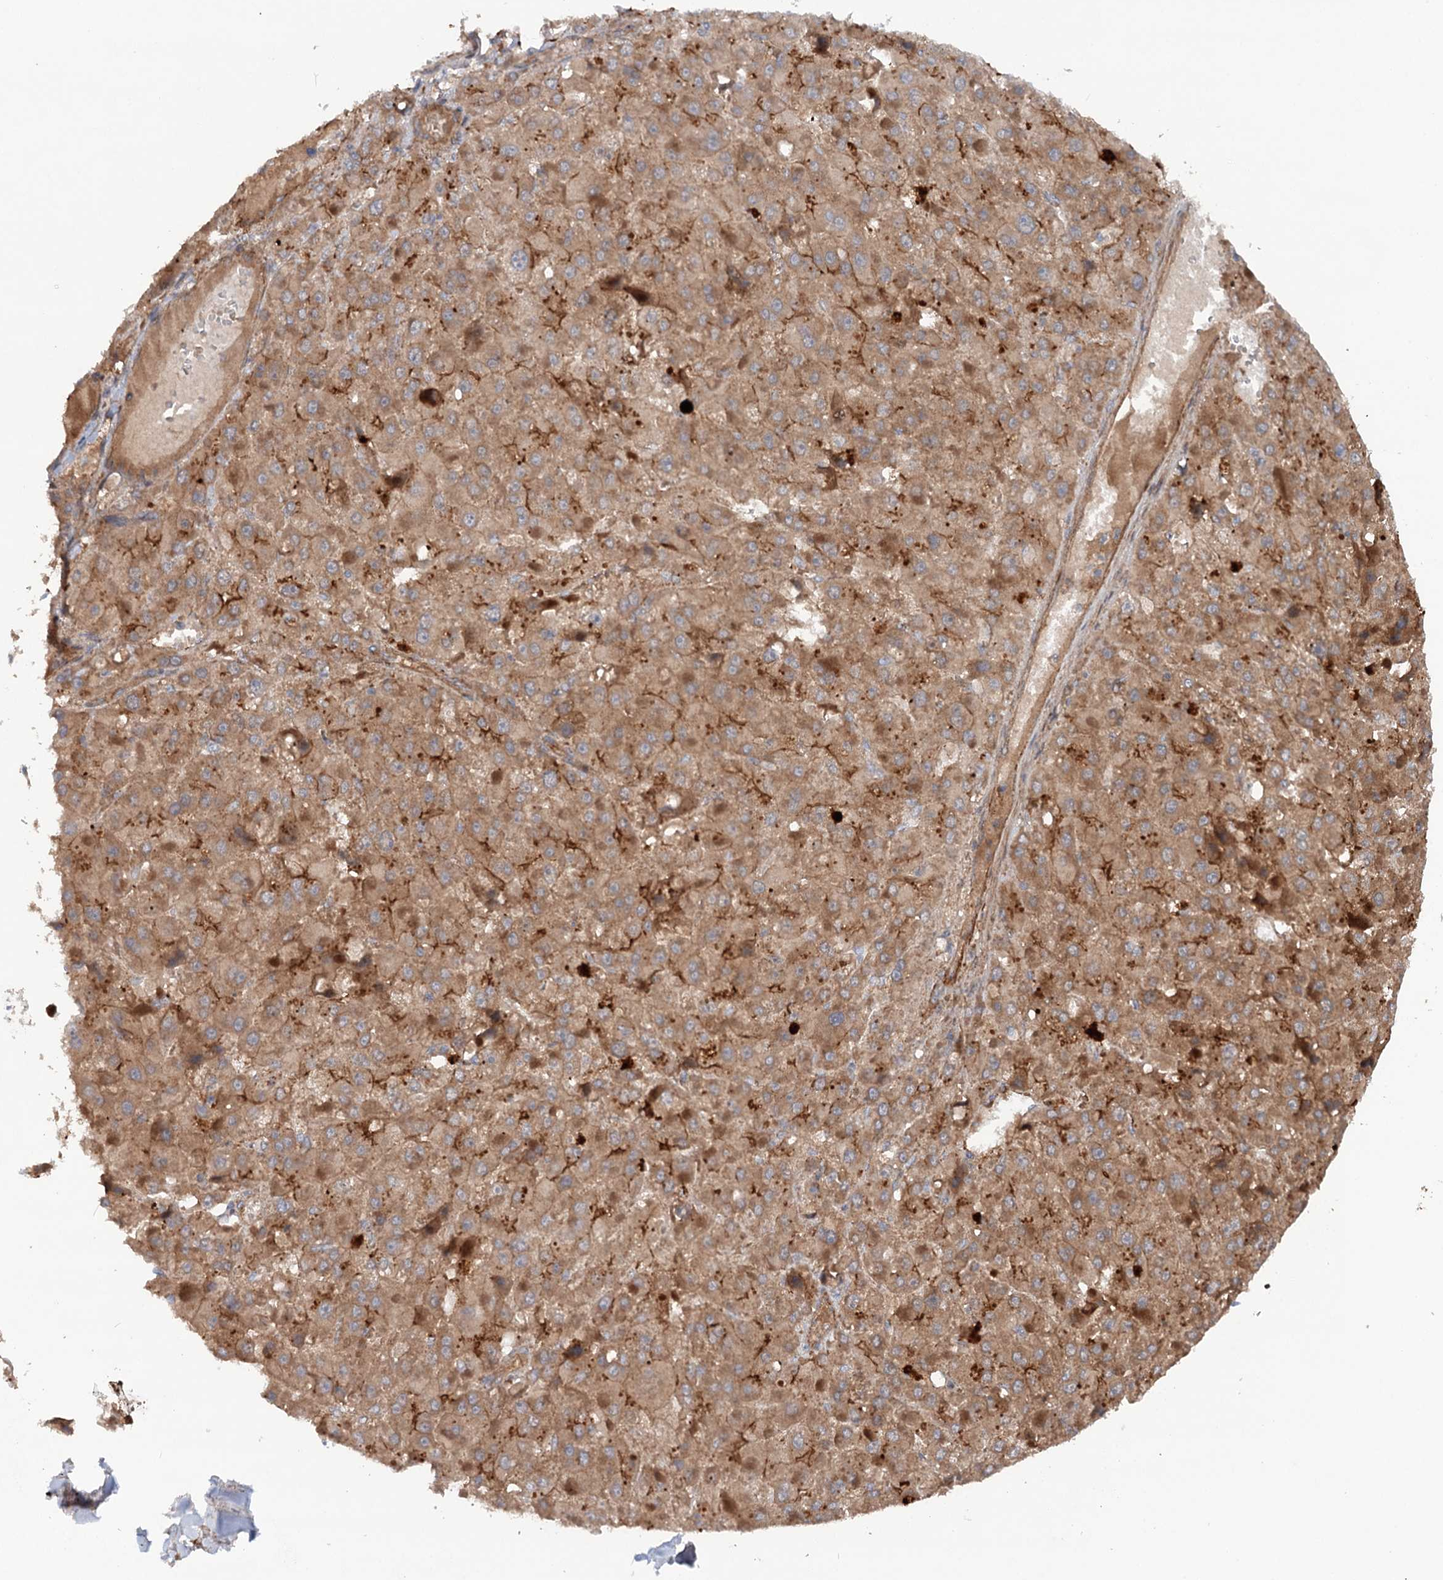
{"staining": {"intensity": "moderate", "quantity": ">75%", "location": "cytoplasmic/membranous"}, "tissue": "liver cancer", "cell_type": "Tumor cells", "image_type": "cancer", "snomed": [{"axis": "morphology", "description": "Carcinoma, Hepatocellular, NOS"}, {"axis": "topography", "description": "Liver"}], "caption": "High-power microscopy captured an immunohistochemistry histopathology image of liver cancer (hepatocellular carcinoma), revealing moderate cytoplasmic/membranous staining in about >75% of tumor cells.", "gene": "ADGRG4", "patient": {"sex": "female", "age": 73}}